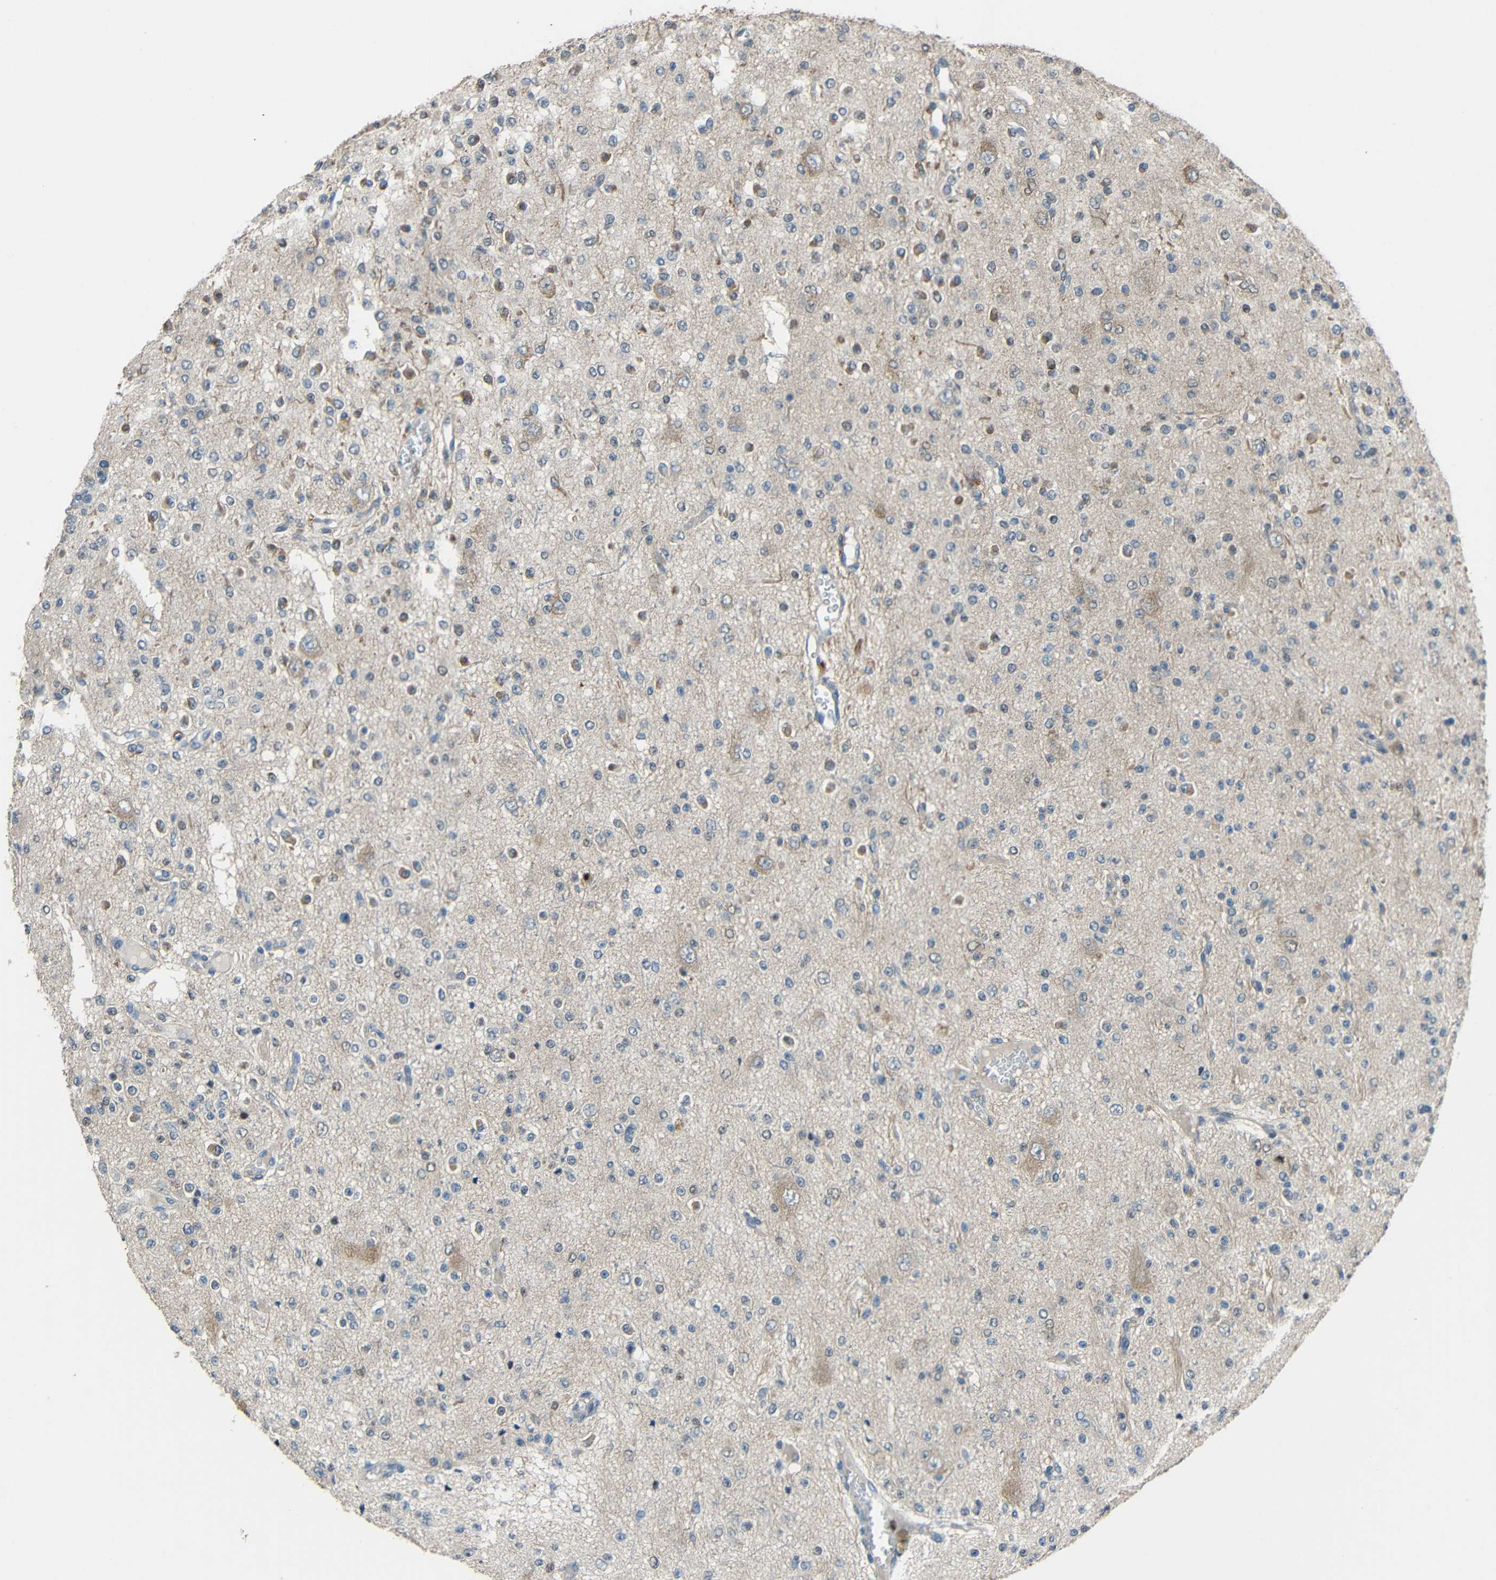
{"staining": {"intensity": "weak", "quantity": "<25%", "location": "cytoplasmic/membranous"}, "tissue": "glioma", "cell_type": "Tumor cells", "image_type": "cancer", "snomed": [{"axis": "morphology", "description": "Glioma, malignant, Low grade"}, {"axis": "topography", "description": "Brain"}], "caption": "Tumor cells show no significant protein staining in malignant glioma (low-grade). (DAB (3,3'-diaminobenzidine) immunohistochemistry (IHC) with hematoxylin counter stain).", "gene": "STBD1", "patient": {"sex": "male", "age": 38}}